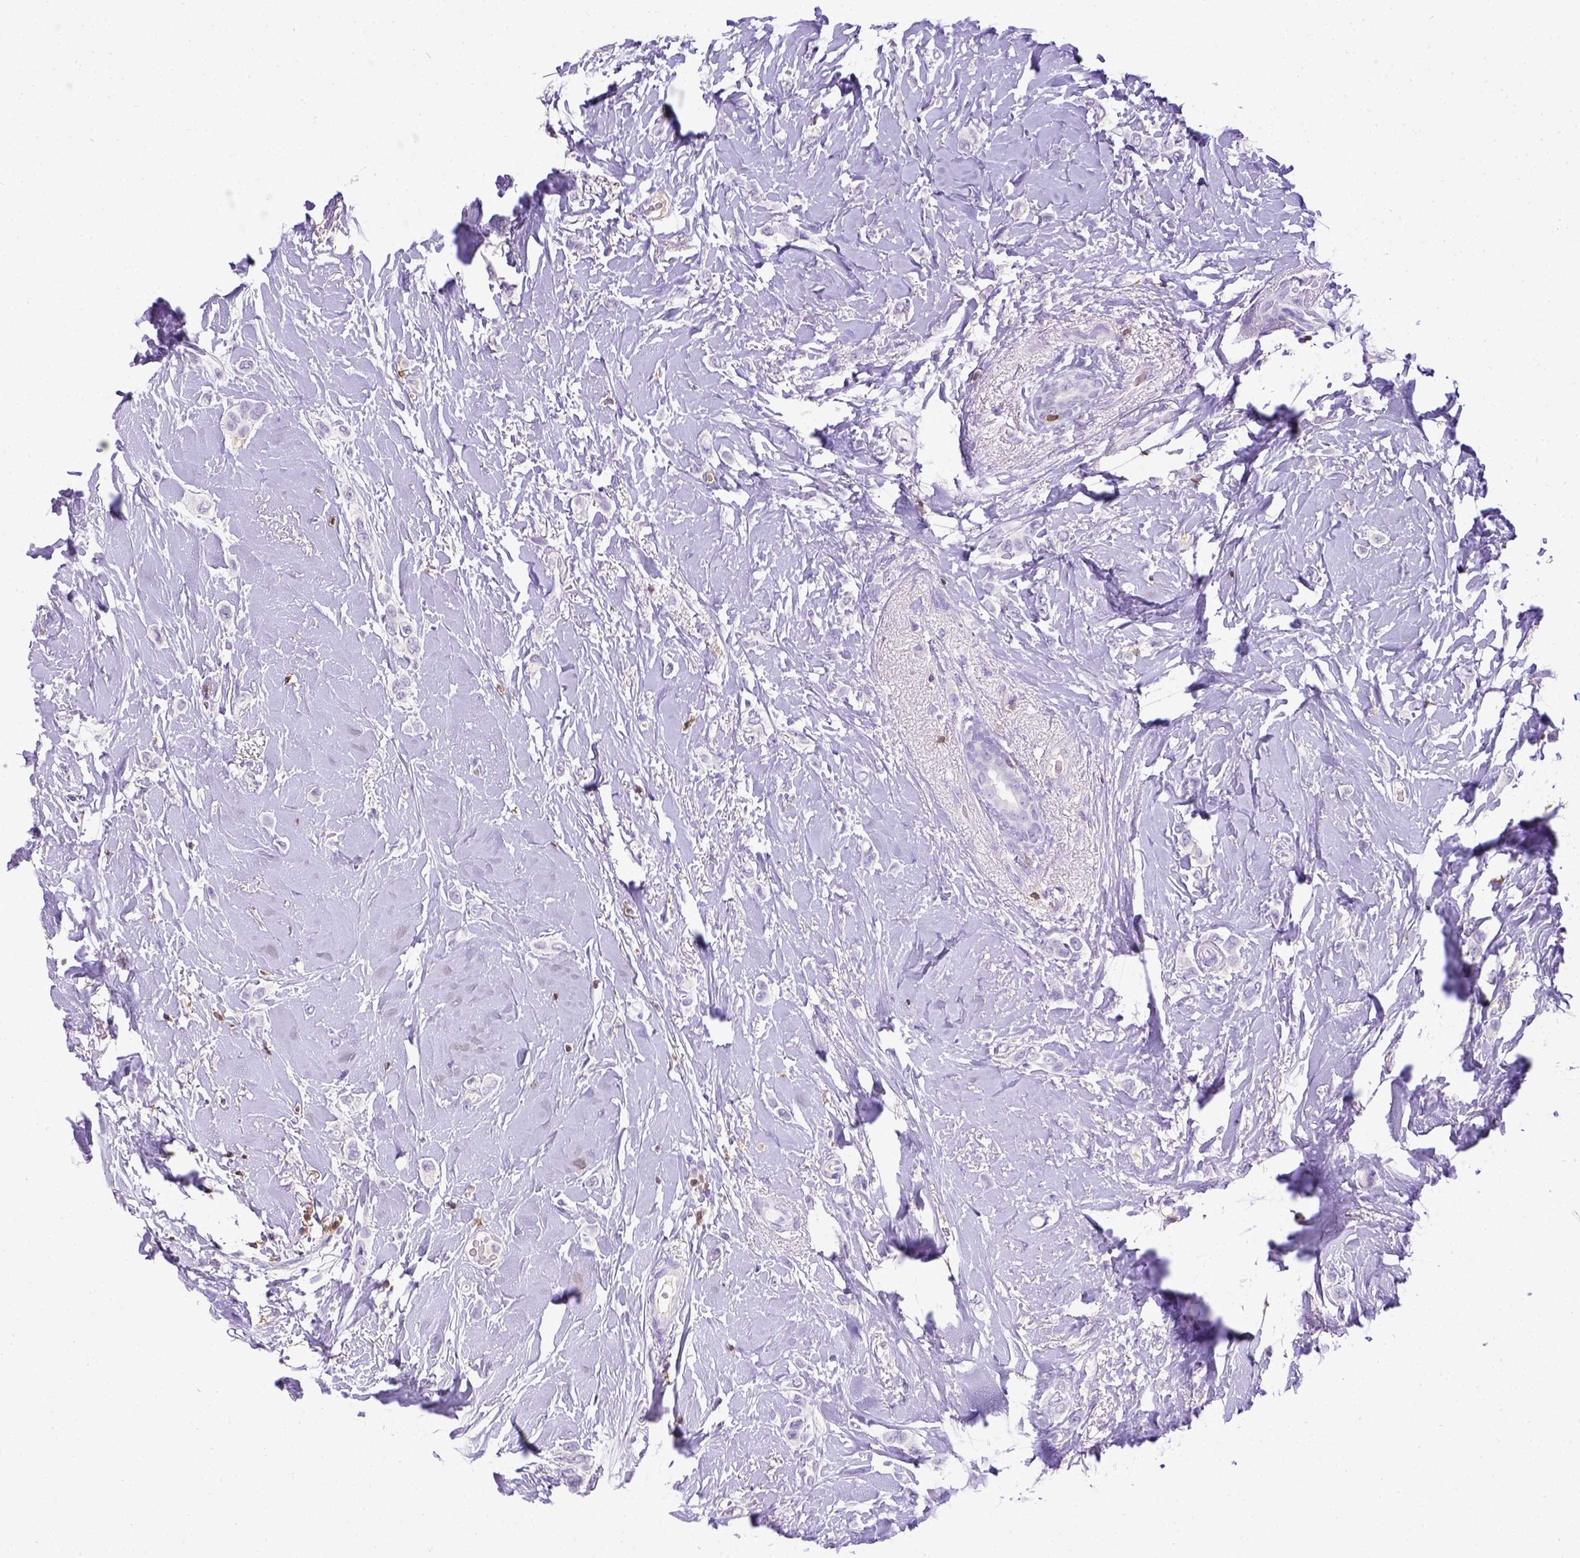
{"staining": {"intensity": "negative", "quantity": "none", "location": "none"}, "tissue": "breast cancer", "cell_type": "Tumor cells", "image_type": "cancer", "snomed": [{"axis": "morphology", "description": "Lobular carcinoma"}, {"axis": "topography", "description": "Breast"}], "caption": "This is an immunohistochemistry image of human lobular carcinoma (breast). There is no expression in tumor cells.", "gene": "CD3E", "patient": {"sex": "female", "age": 66}}